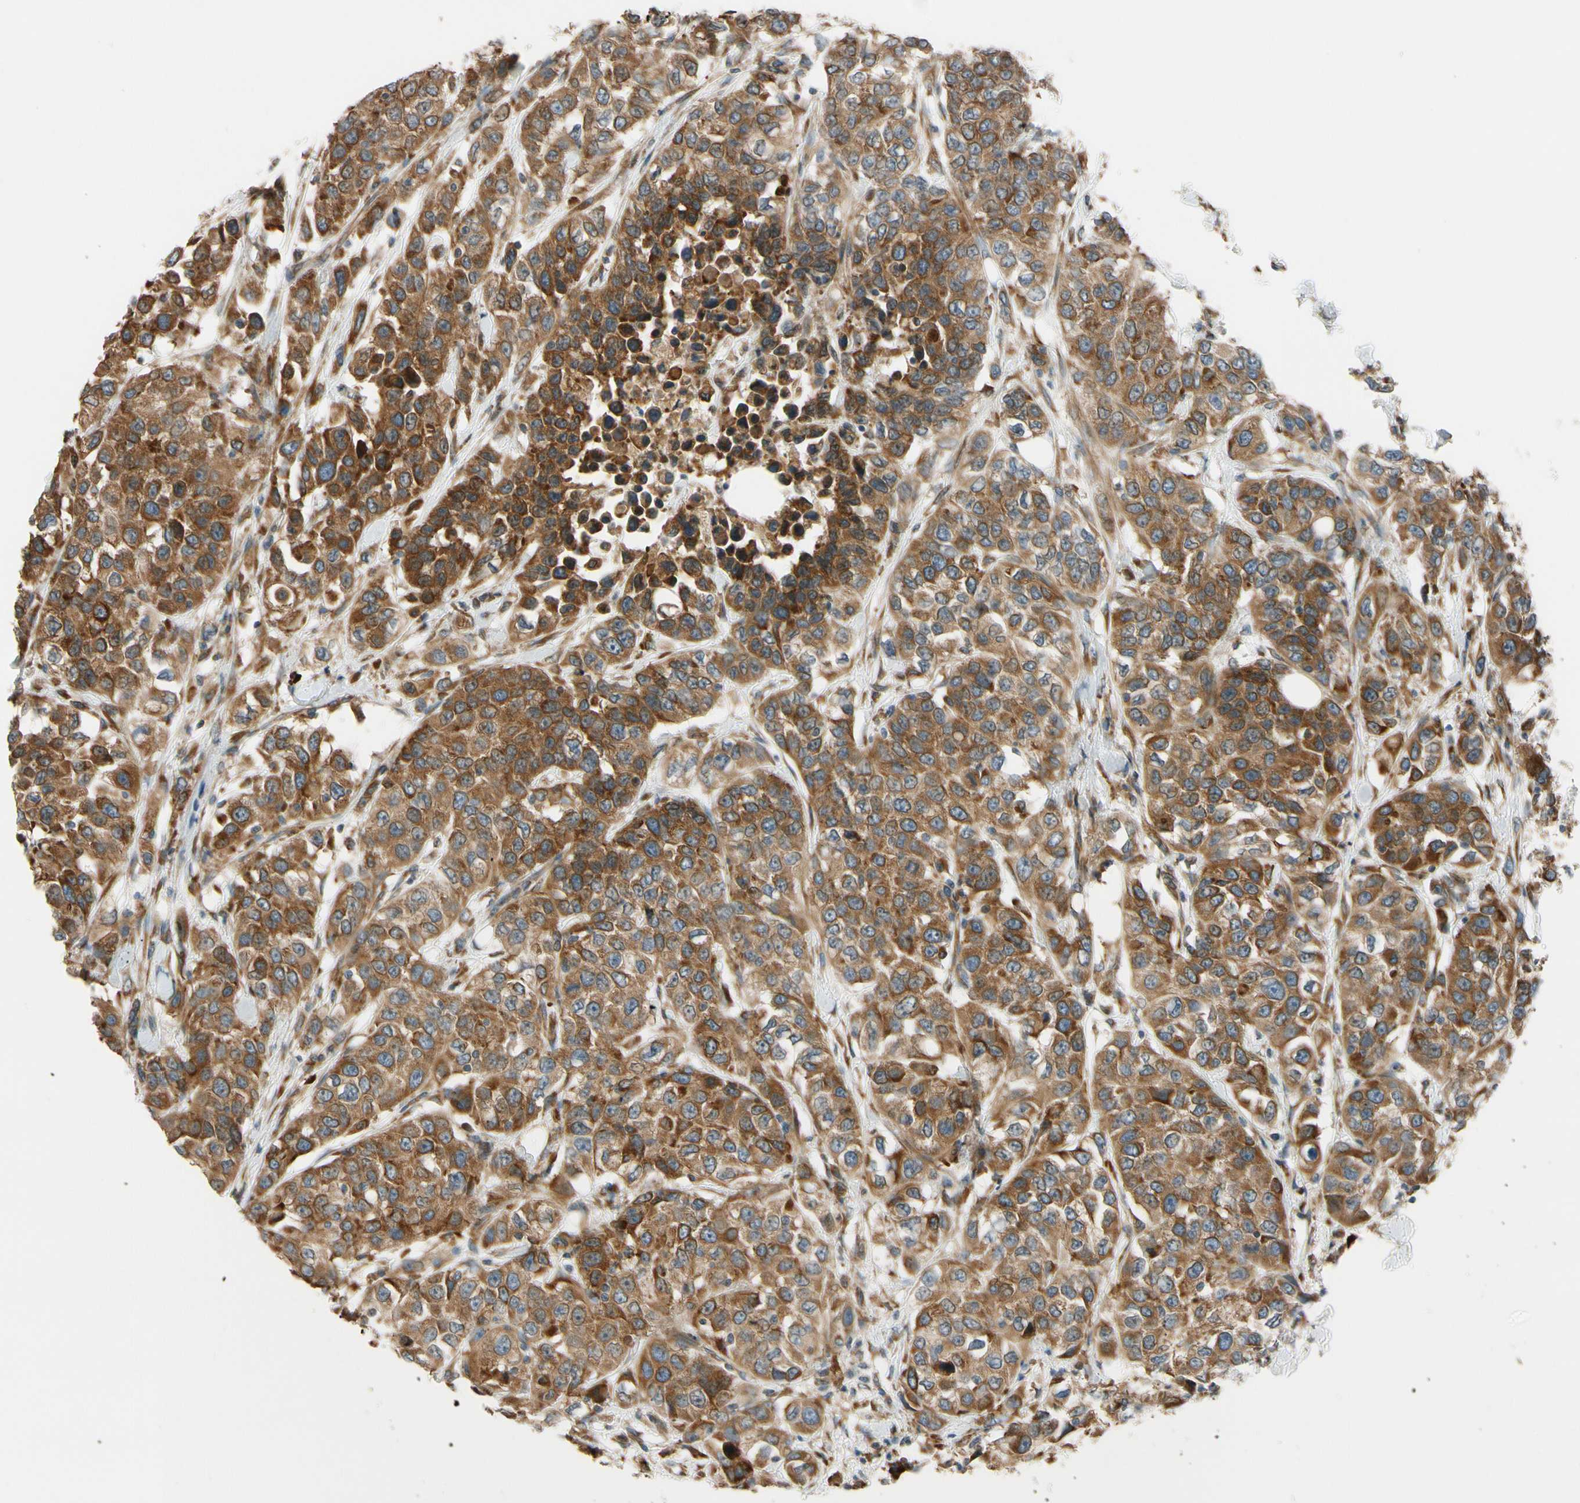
{"staining": {"intensity": "strong", "quantity": ">75%", "location": "cytoplasmic/membranous"}, "tissue": "urothelial cancer", "cell_type": "Tumor cells", "image_type": "cancer", "snomed": [{"axis": "morphology", "description": "Urothelial carcinoma, High grade"}, {"axis": "topography", "description": "Urinary bladder"}], "caption": "Tumor cells exhibit high levels of strong cytoplasmic/membranous positivity in approximately >75% of cells in human urothelial carcinoma (high-grade).", "gene": "RPN2", "patient": {"sex": "female", "age": 80}}